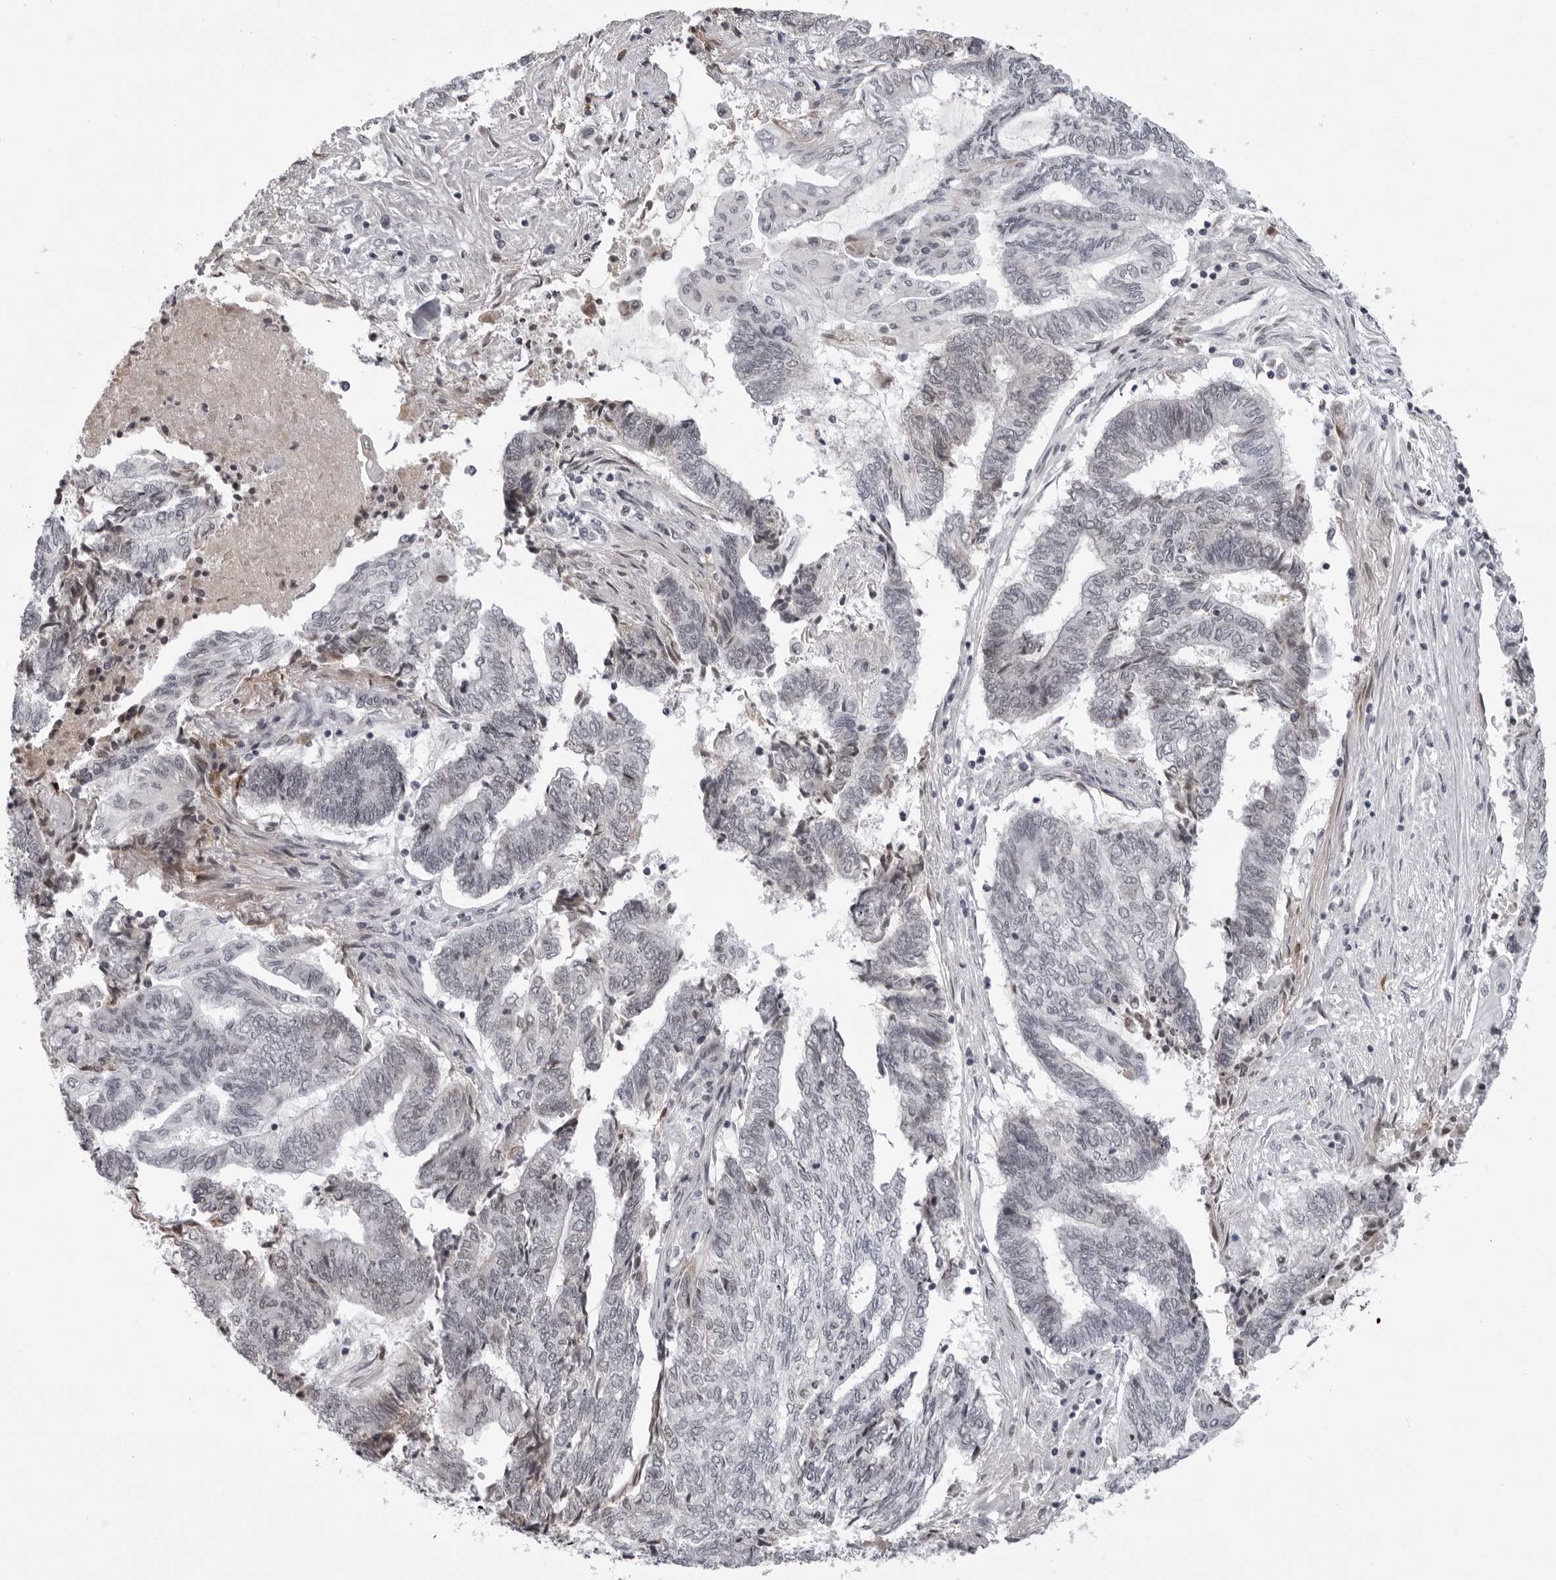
{"staining": {"intensity": "weak", "quantity": "<25%", "location": "nuclear"}, "tissue": "endometrial cancer", "cell_type": "Tumor cells", "image_type": "cancer", "snomed": [{"axis": "morphology", "description": "Adenocarcinoma, NOS"}, {"axis": "topography", "description": "Uterus"}, {"axis": "topography", "description": "Endometrium"}], "caption": "Histopathology image shows no protein positivity in tumor cells of endometrial cancer tissue. Nuclei are stained in blue.", "gene": "EXOSC10", "patient": {"sex": "female", "age": 70}}